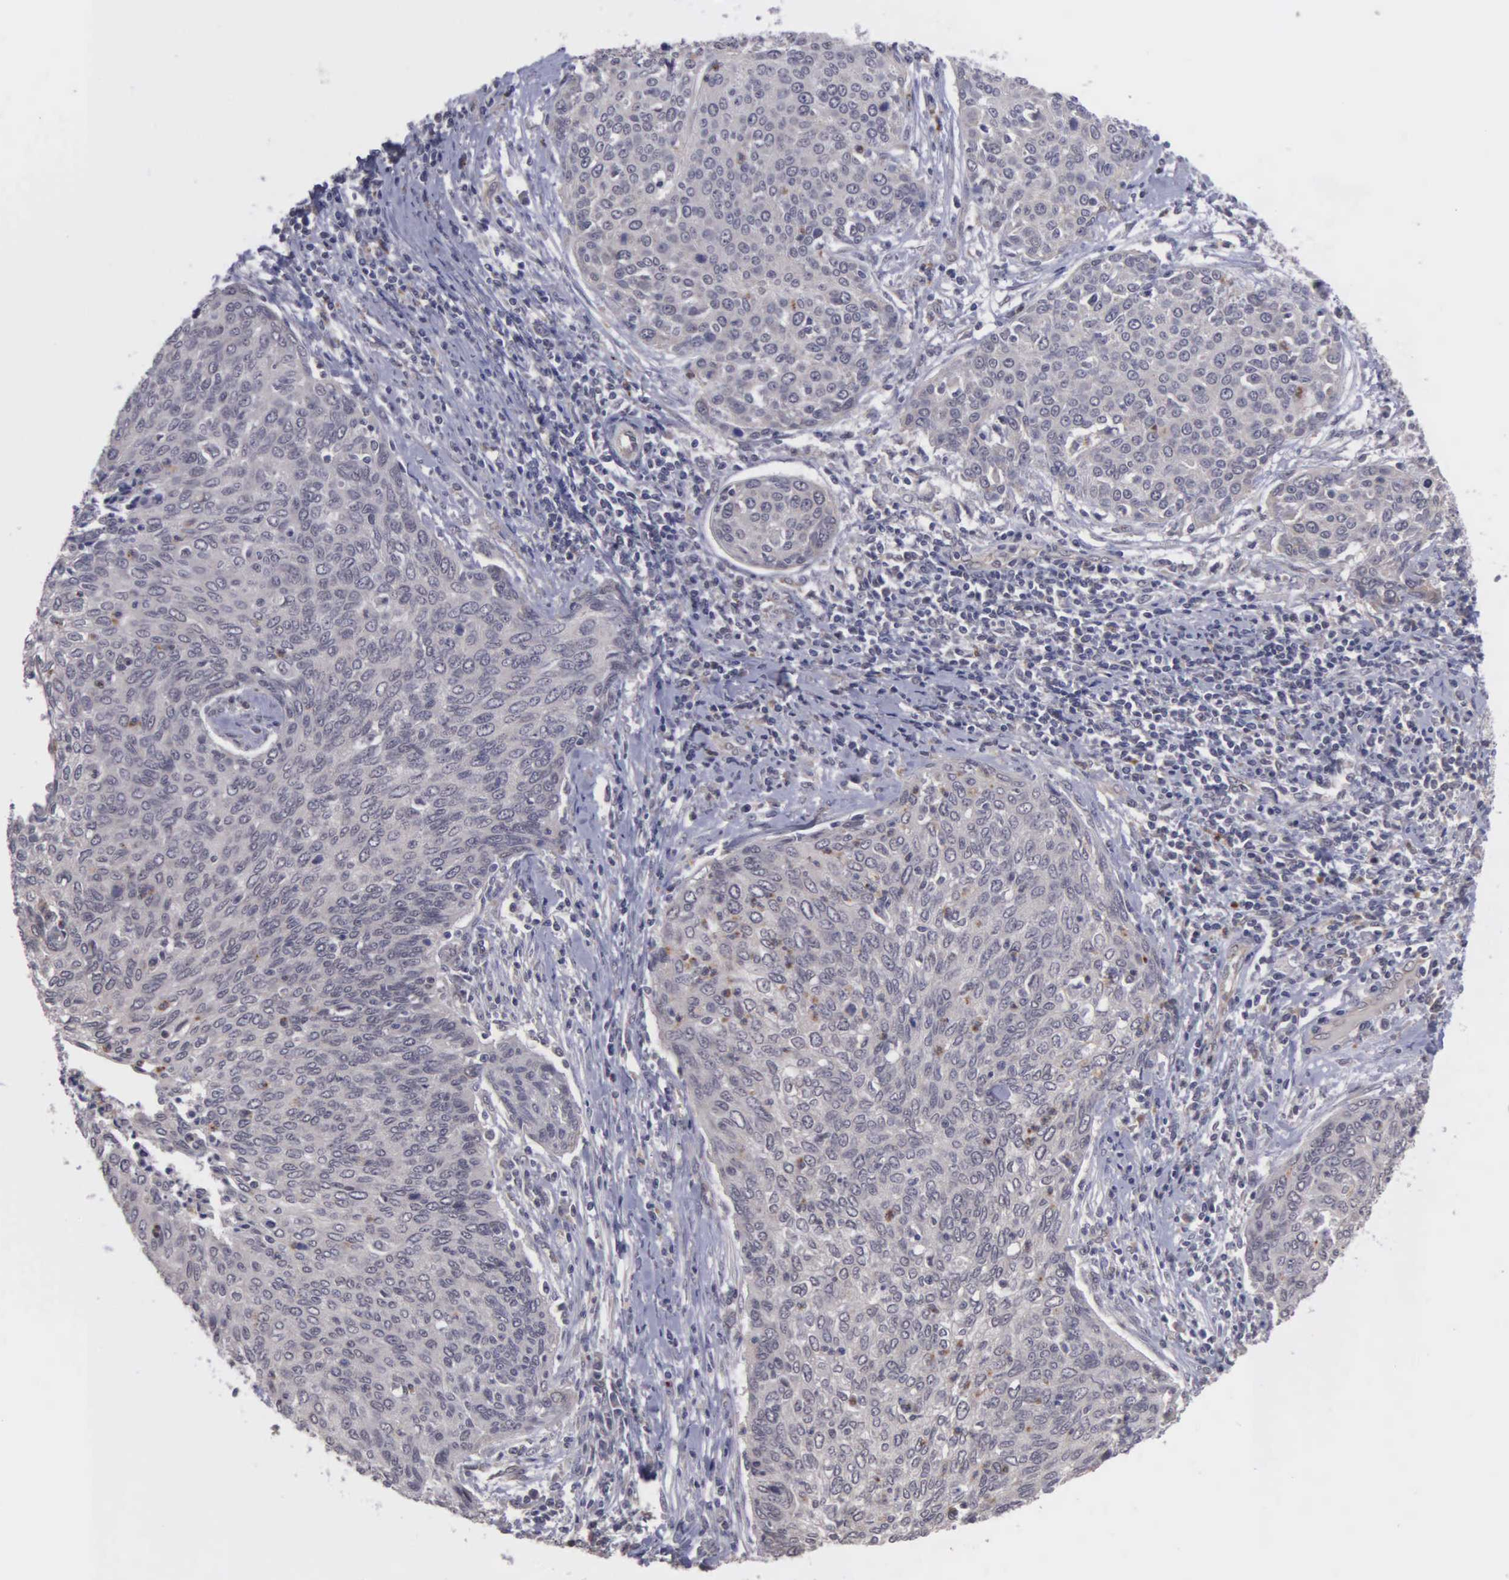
{"staining": {"intensity": "weak", "quantity": "<25%", "location": "cytoplasmic/membranous"}, "tissue": "cervical cancer", "cell_type": "Tumor cells", "image_type": "cancer", "snomed": [{"axis": "morphology", "description": "Squamous cell carcinoma, NOS"}, {"axis": "topography", "description": "Cervix"}], "caption": "There is no significant positivity in tumor cells of cervical cancer.", "gene": "MAP3K9", "patient": {"sex": "female", "age": 38}}